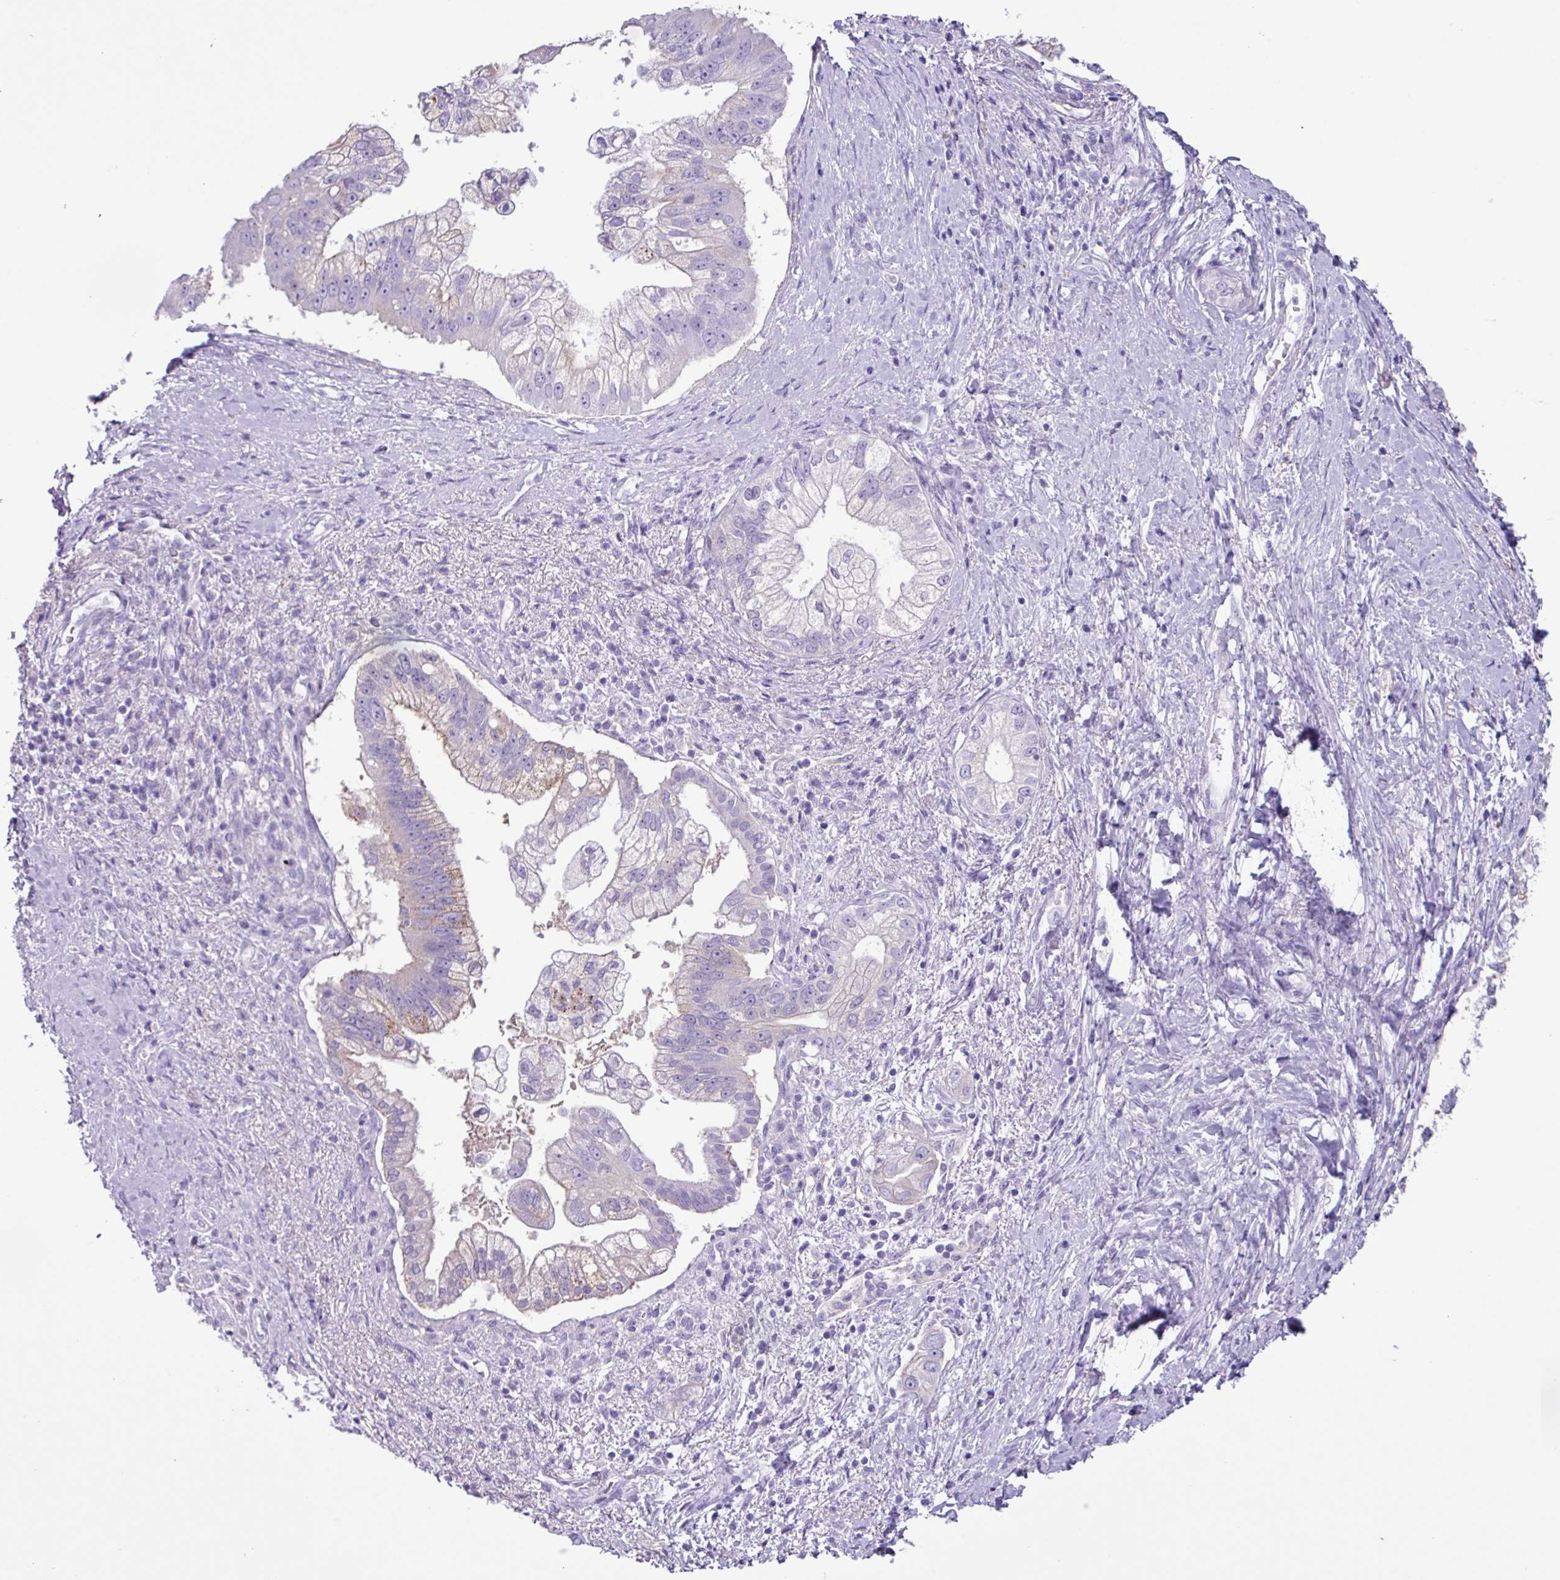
{"staining": {"intensity": "moderate", "quantity": "<25%", "location": "cytoplasmic/membranous"}, "tissue": "pancreatic cancer", "cell_type": "Tumor cells", "image_type": "cancer", "snomed": [{"axis": "morphology", "description": "Adenocarcinoma, NOS"}, {"axis": "topography", "description": "Pancreas"}], "caption": "Pancreatic cancer (adenocarcinoma) was stained to show a protein in brown. There is low levels of moderate cytoplasmic/membranous positivity in about <25% of tumor cells. The staining is performed using DAB (3,3'-diaminobenzidine) brown chromogen to label protein expression. The nuclei are counter-stained blue using hematoxylin.", "gene": "CYSTM1", "patient": {"sex": "male", "age": 70}}